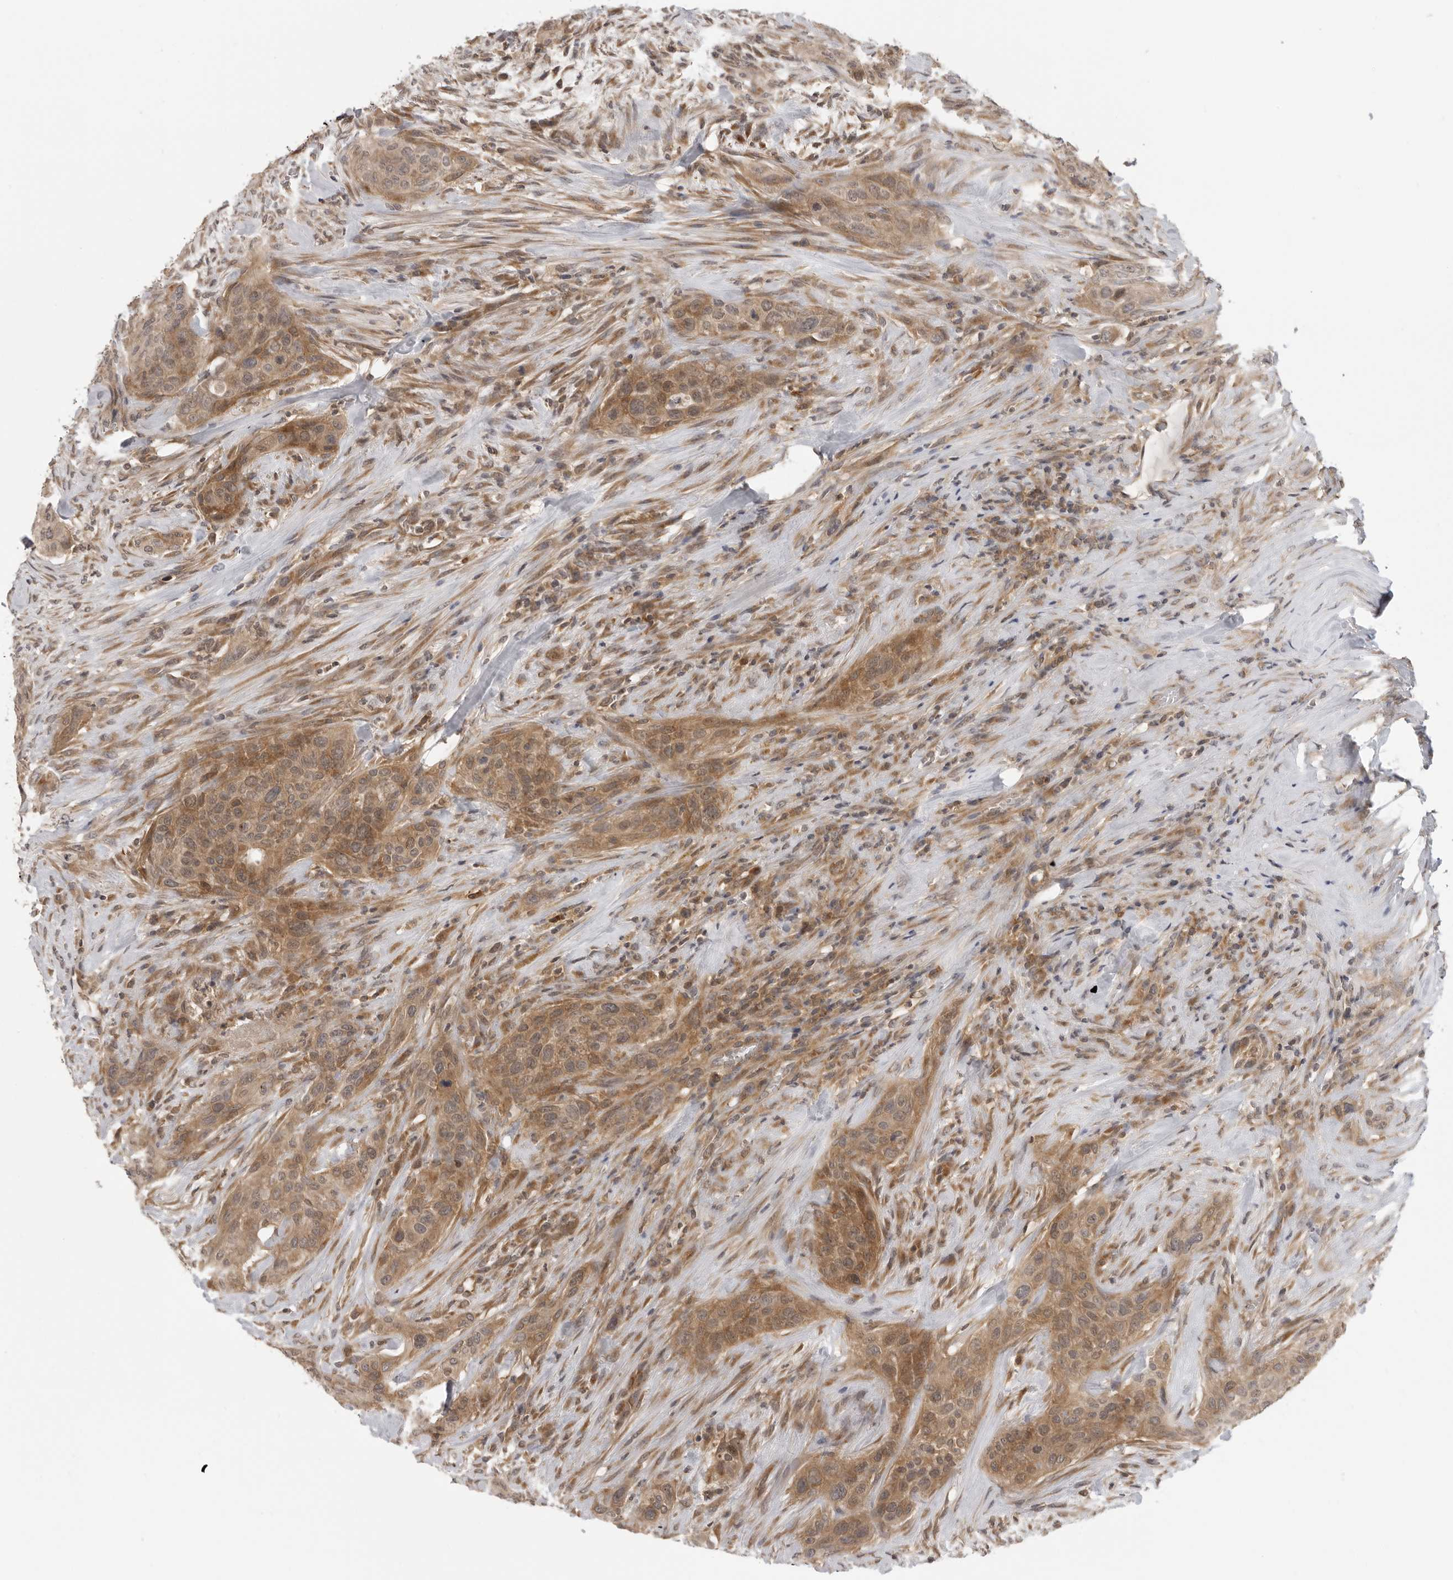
{"staining": {"intensity": "moderate", "quantity": ">75%", "location": "cytoplasmic/membranous"}, "tissue": "urothelial cancer", "cell_type": "Tumor cells", "image_type": "cancer", "snomed": [{"axis": "morphology", "description": "Urothelial carcinoma, High grade"}, {"axis": "topography", "description": "Urinary bladder"}], "caption": "An IHC histopathology image of tumor tissue is shown. Protein staining in brown shows moderate cytoplasmic/membranous positivity in high-grade urothelial carcinoma within tumor cells.", "gene": "PRRC2A", "patient": {"sex": "male", "age": 35}}